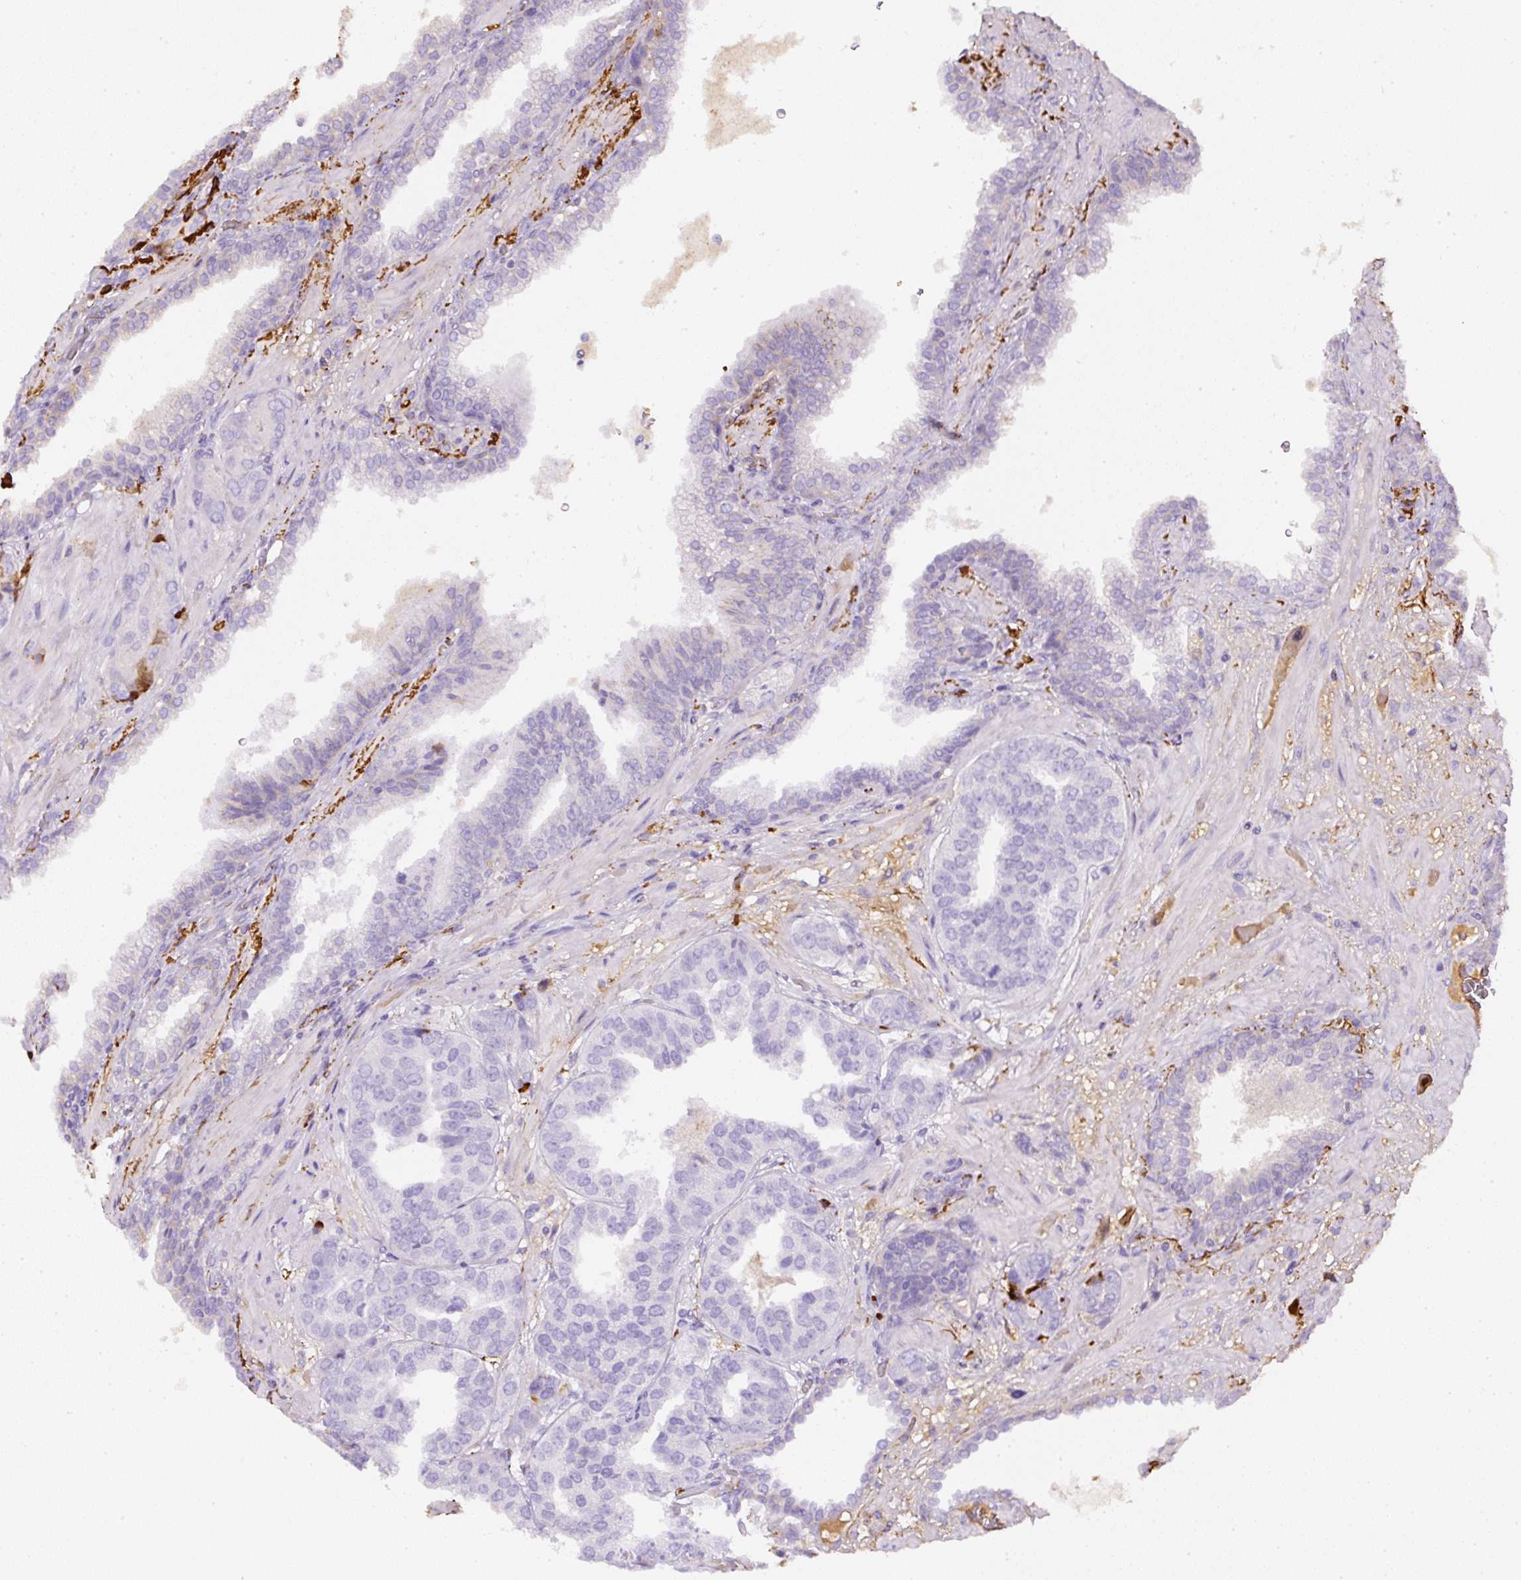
{"staining": {"intensity": "negative", "quantity": "none", "location": "none"}, "tissue": "prostate cancer", "cell_type": "Tumor cells", "image_type": "cancer", "snomed": [{"axis": "morphology", "description": "Adenocarcinoma, High grade"}, {"axis": "topography", "description": "Prostate"}], "caption": "The image demonstrates no significant staining in tumor cells of prostate cancer (adenocarcinoma (high-grade)).", "gene": "APCS", "patient": {"sex": "male", "age": 63}}